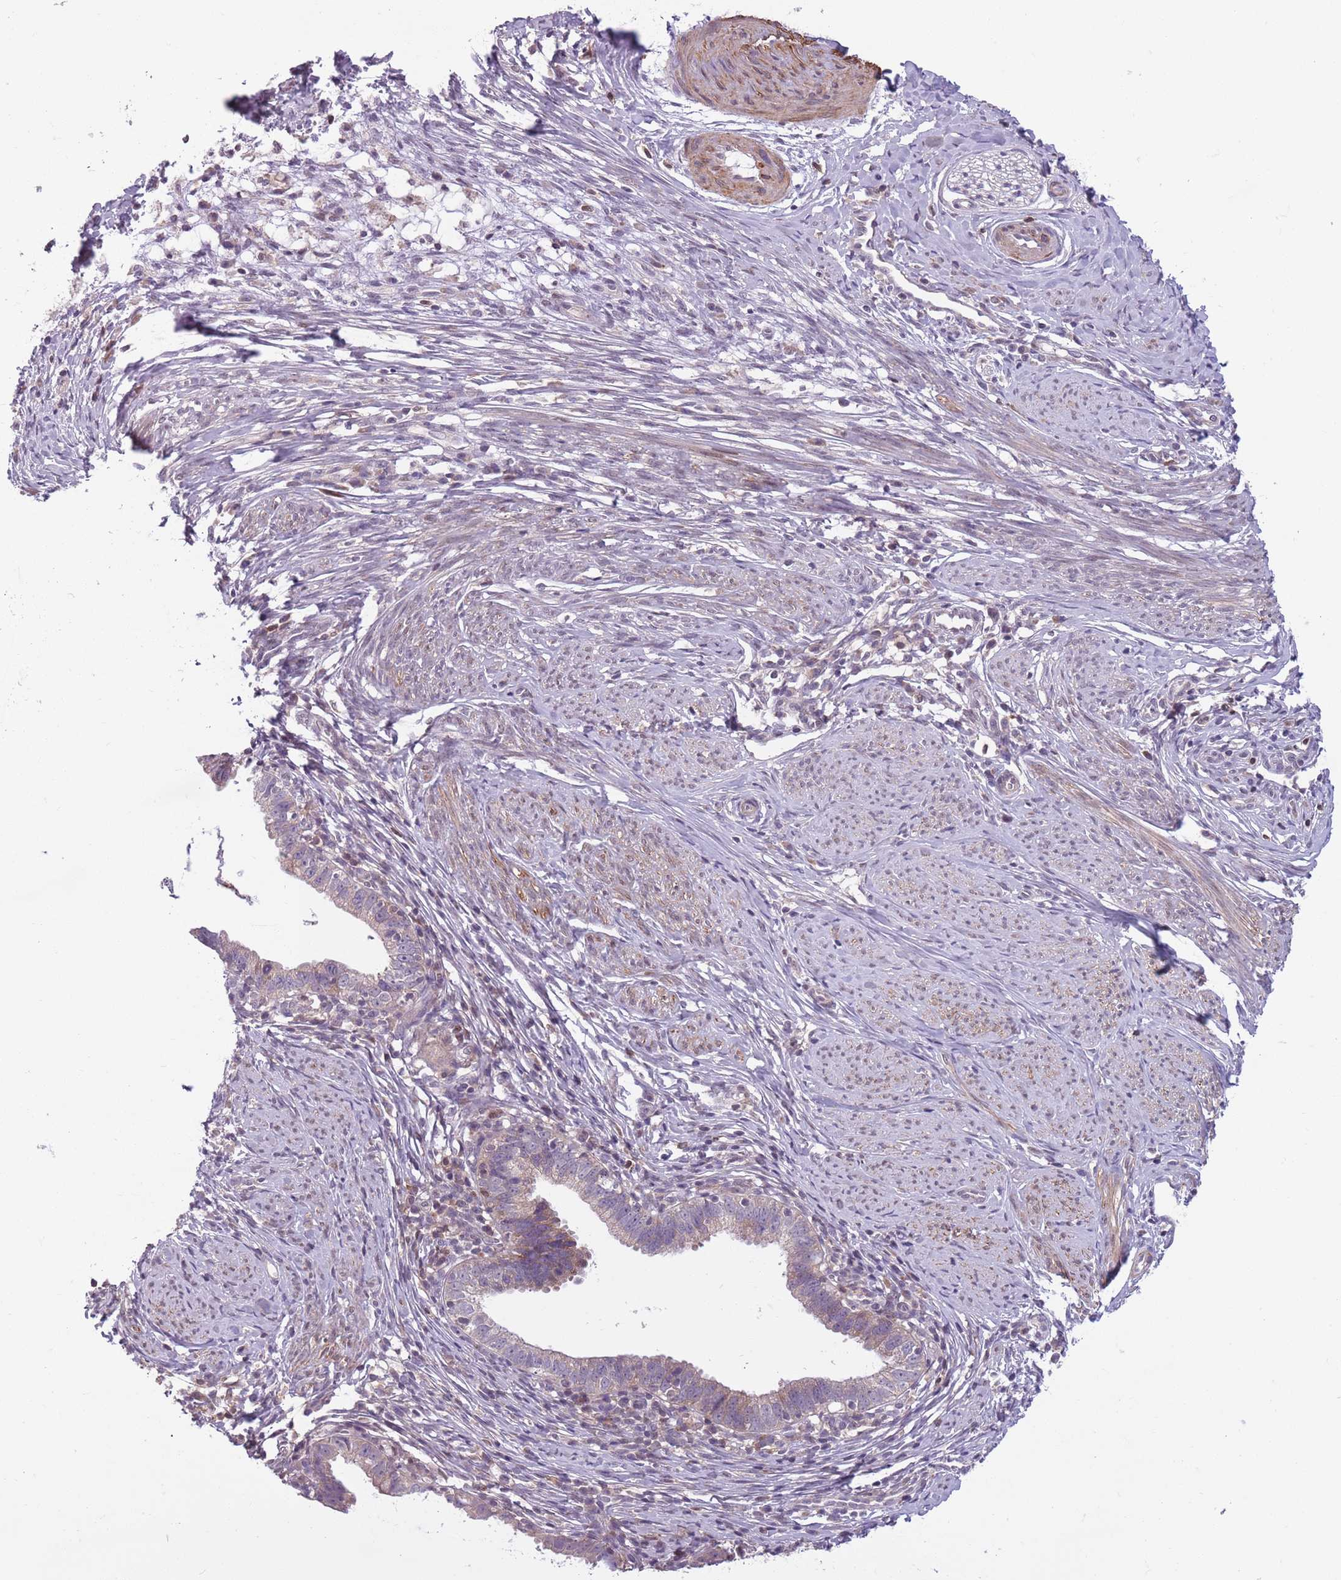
{"staining": {"intensity": "negative", "quantity": "none", "location": "none"}, "tissue": "cervical cancer", "cell_type": "Tumor cells", "image_type": "cancer", "snomed": [{"axis": "morphology", "description": "Adenocarcinoma, NOS"}, {"axis": "topography", "description": "Cervix"}], "caption": "Cervical cancer stained for a protein using immunohistochemistry (IHC) exhibits no staining tumor cells.", "gene": "JAML", "patient": {"sex": "female", "age": 36}}